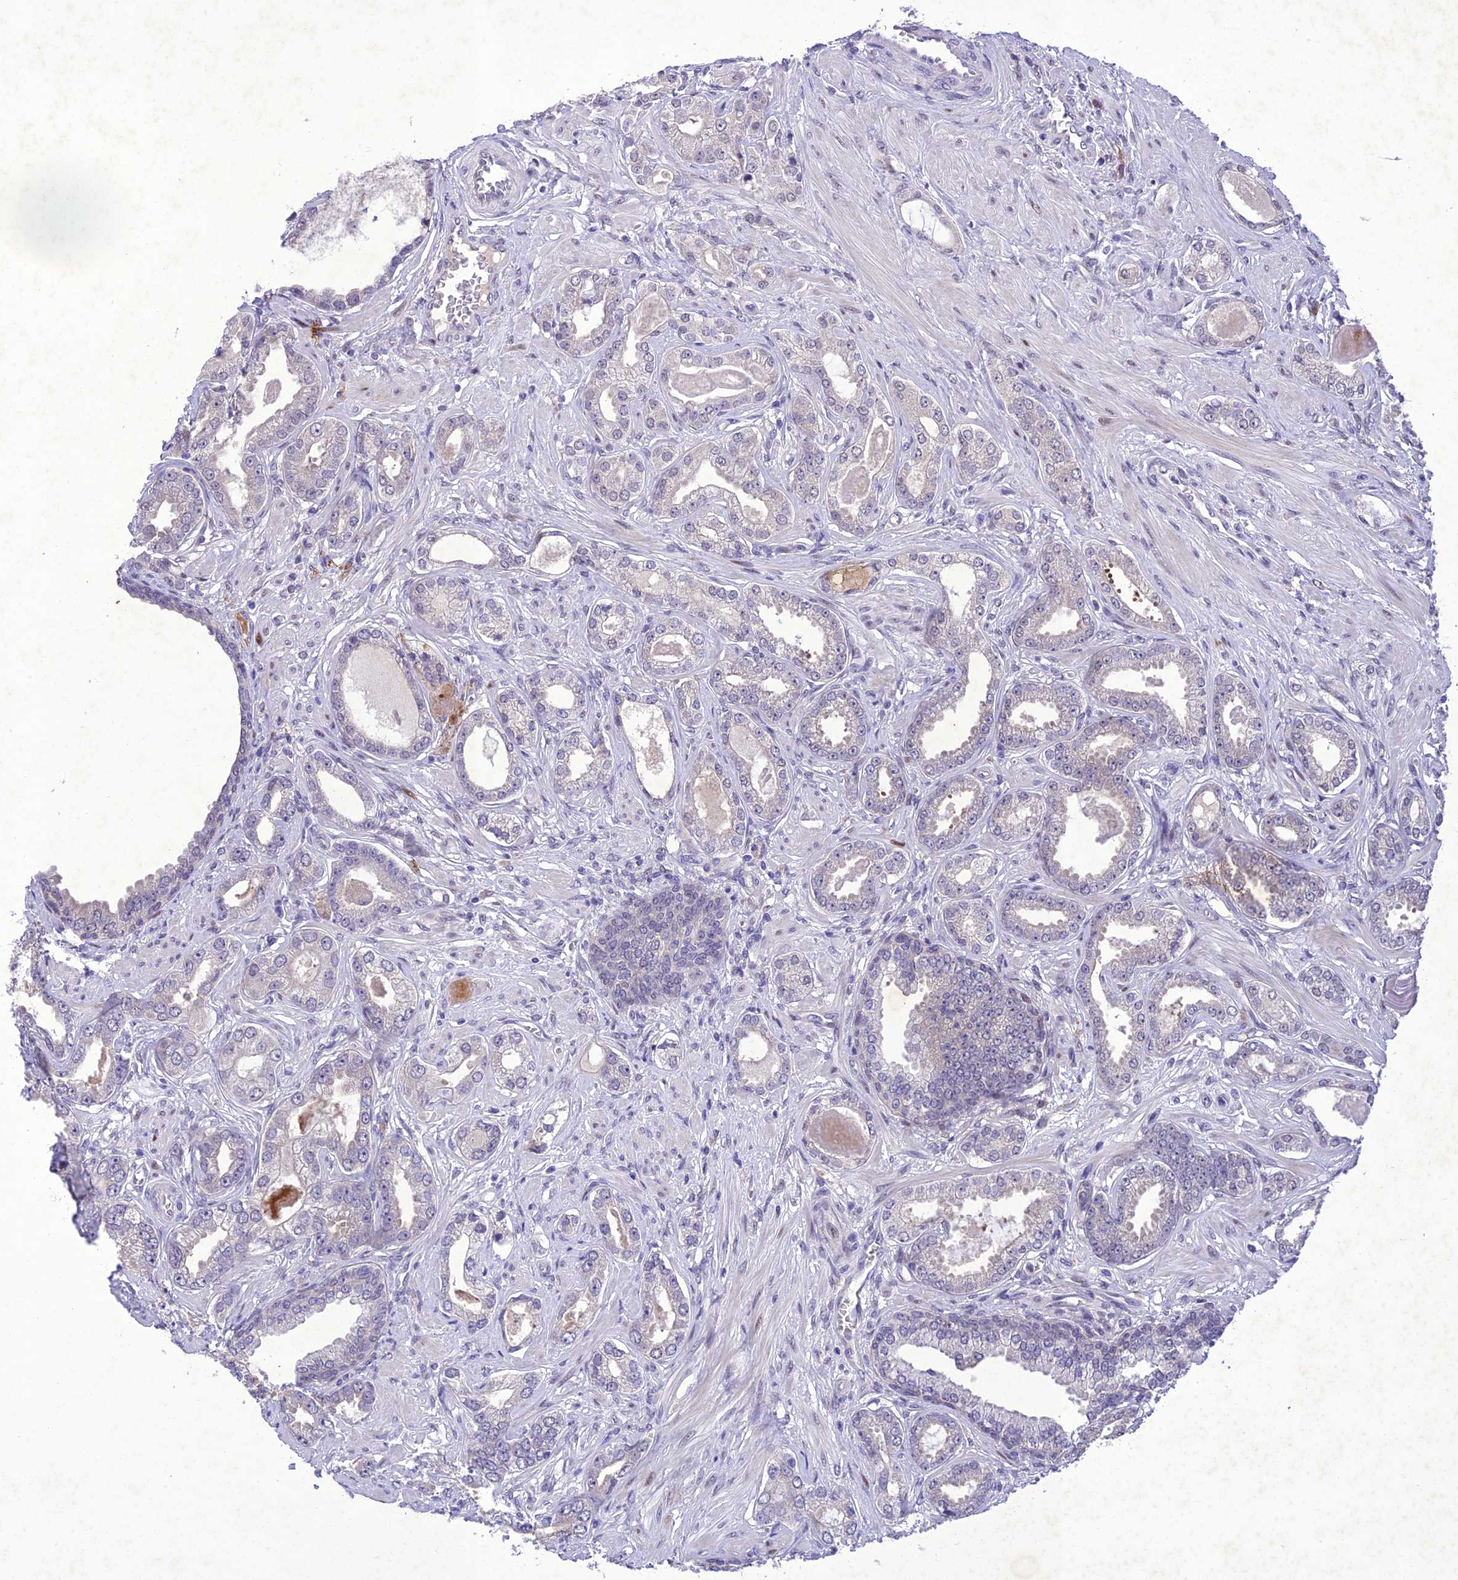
{"staining": {"intensity": "negative", "quantity": "none", "location": "none"}, "tissue": "prostate cancer", "cell_type": "Tumor cells", "image_type": "cancer", "snomed": [{"axis": "morphology", "description": "Adenocarcinoma, Low grade"}, {"axis": "topography", "description": "Prostate"}], "caption": "Tumor cells show no significant expression in low-grade adenocarcinoma (prostate).", "gene": "ANKRD52", "patient": {"sex": "male", "age": 64}}